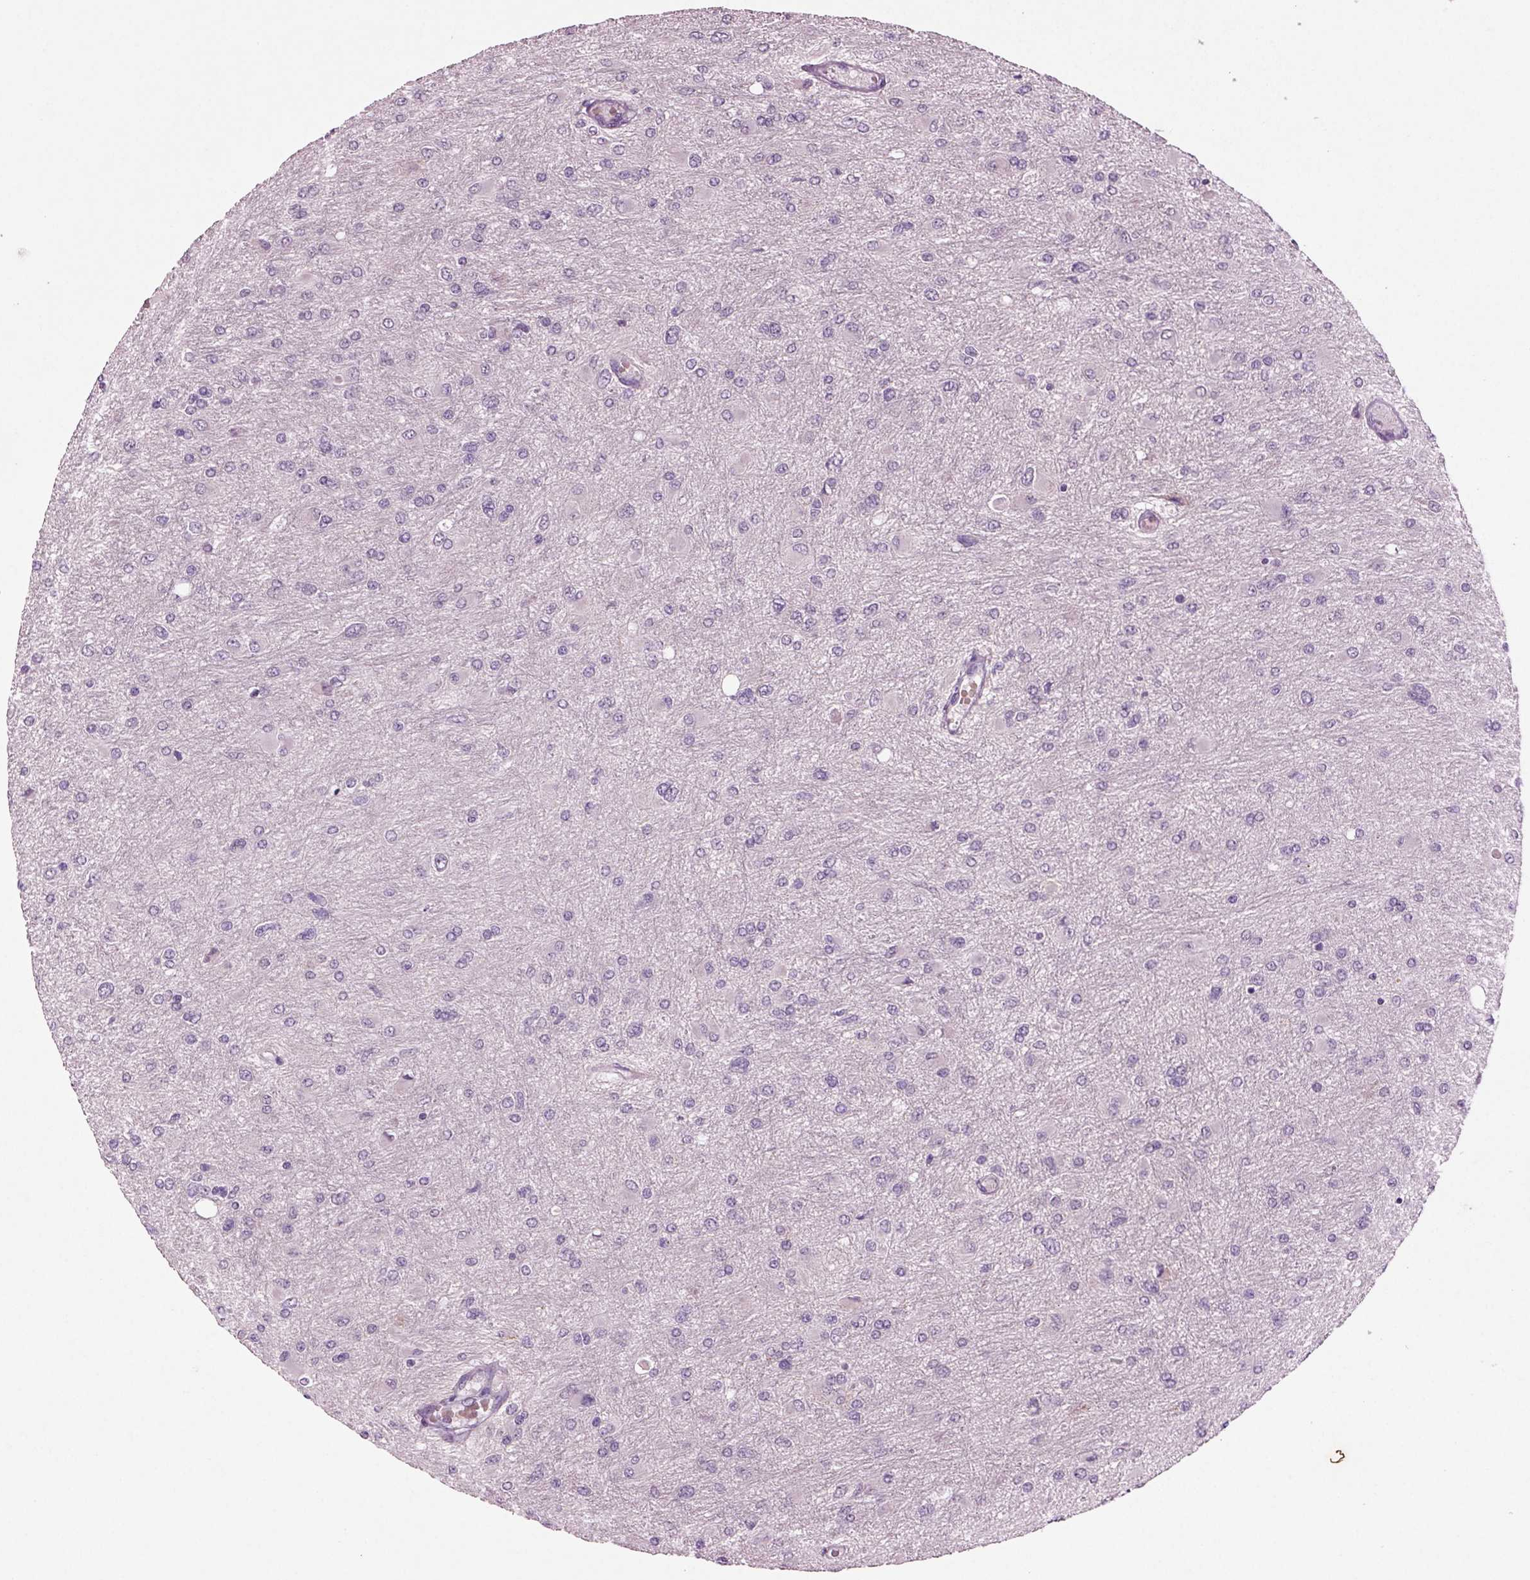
{"staining": {"intensity": "negative", "quantity": "none", "location": "none"}, "tissue": "glioma", "cell_type": "Tumor cells", "image_type": "cancer", "snomed": [{"axis": "morphology", "description": "Glioma, malignant, High grade"}, {"axis": "topography", "description": "Cerebral cortex"}], "caption": "A histopathology image of high-grade glioma (malignant) stained for a protein shows no brown staining in tumor cells.", "gene": "SLC17A6", "patient": {"sex": "female", "age": 36}}